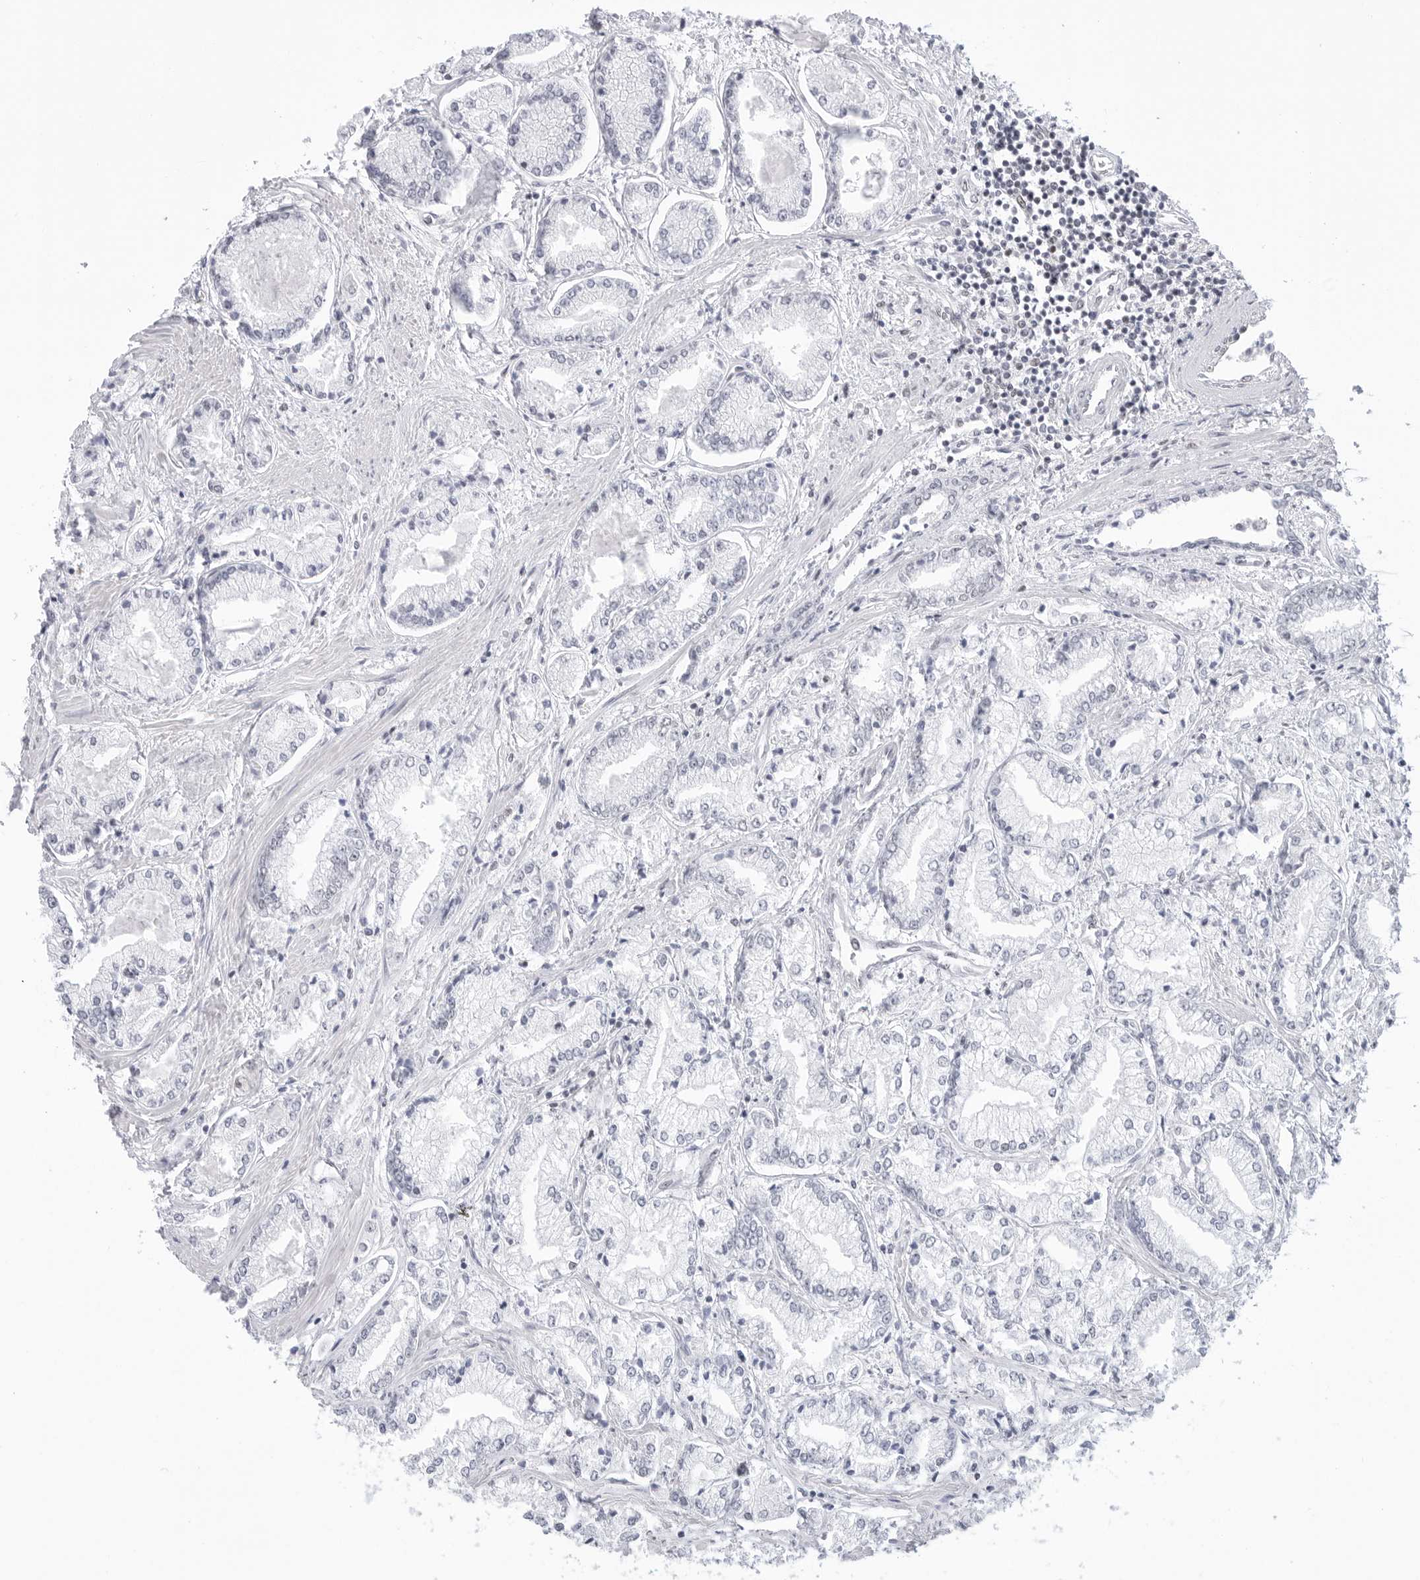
{"staining": {"intensity": "negative", "quantity": "none", "location": "none"}, "tissue": "prostate cancer", "cell_type": "Tumor cells", "image_type": "cancer", "snomed": [{"axis": "morphology", "description": "Adenocarcinoma, Low grade"}, {"axis": "topography", "description": "Prostate"}], "caption": "The micrograph exhibits no significant positivity in tumor cells of prostate adenocarcinoma (low-grade).", "gene": "C1orf162", "patient": {"sex": "male", "age": 52}}